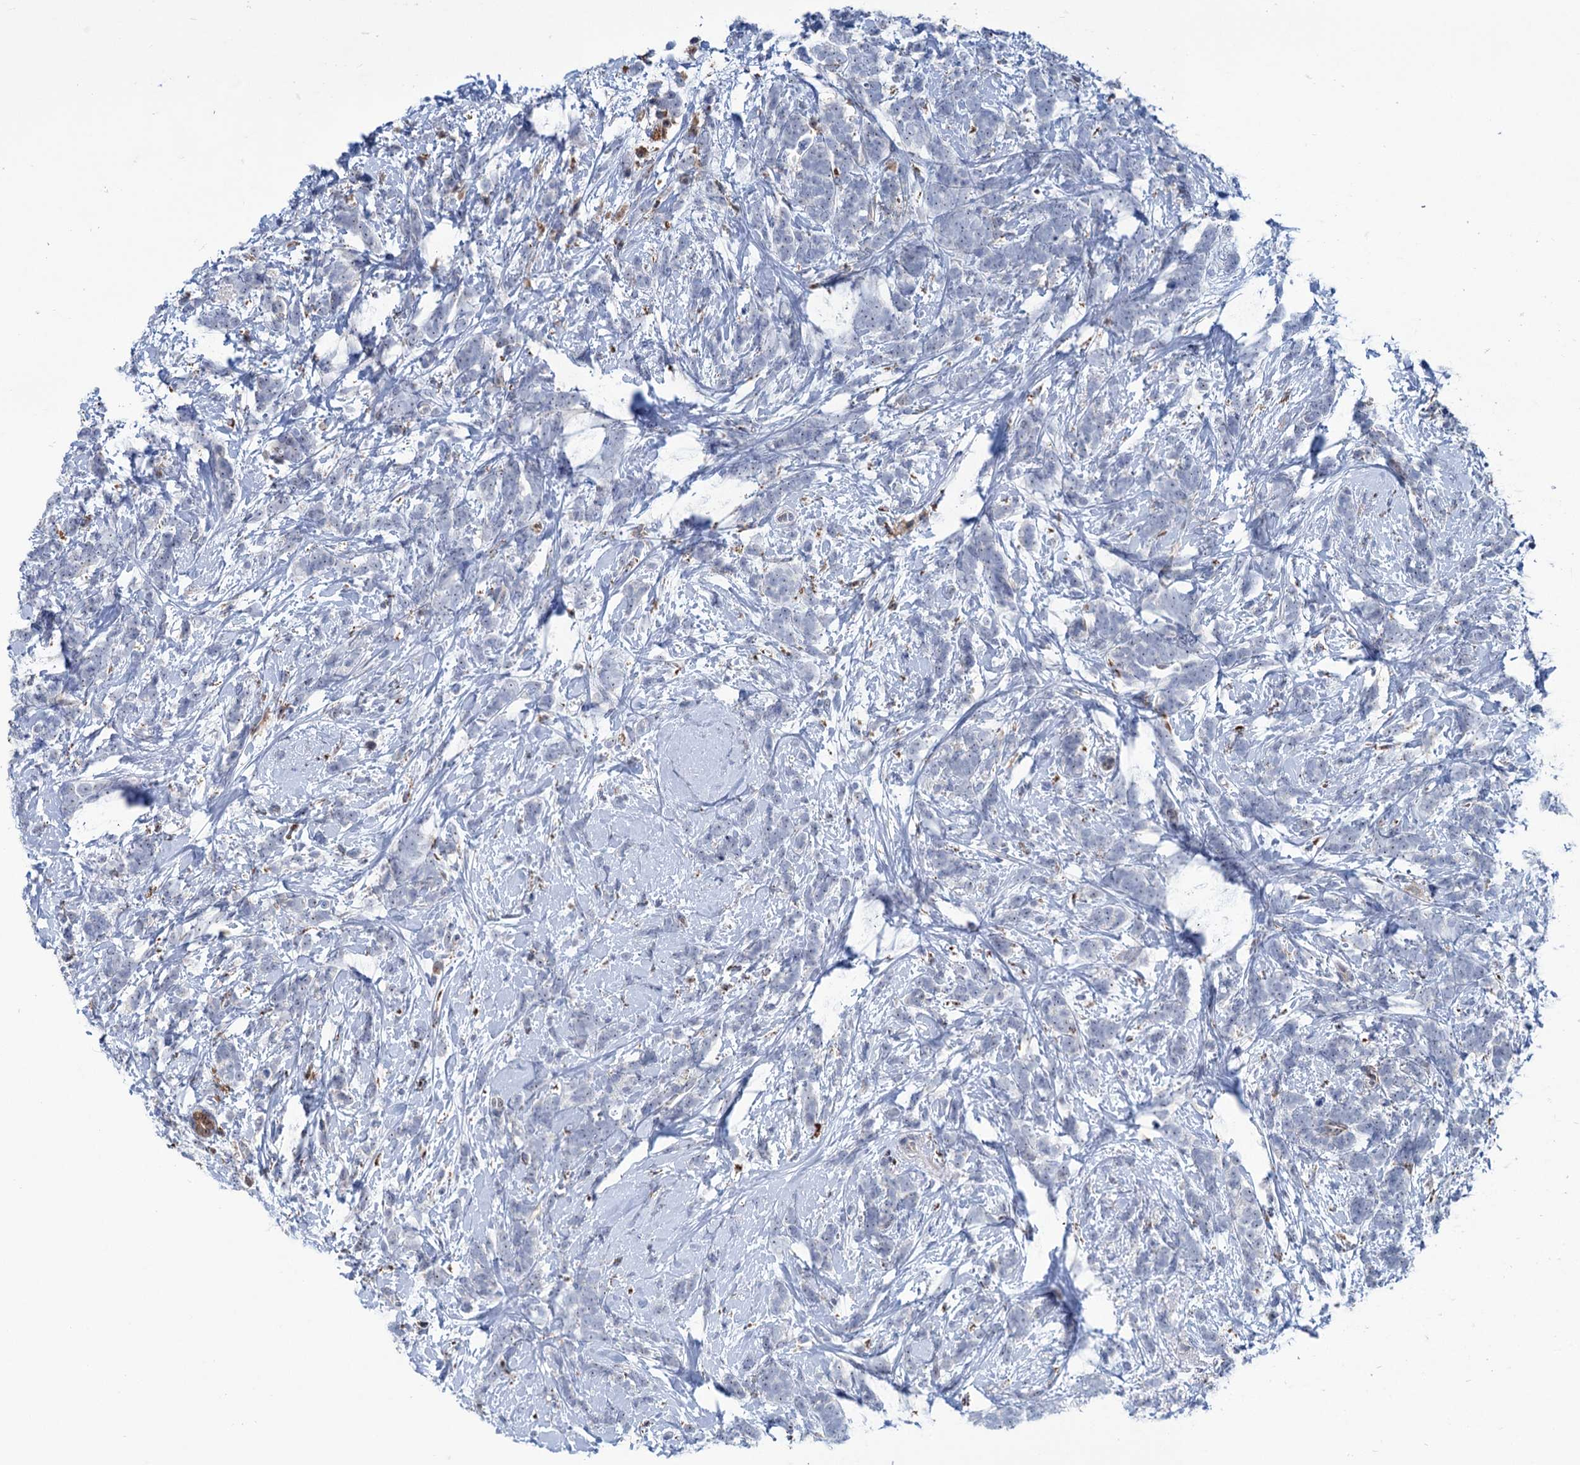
{"staining": {"intensity": "negative", "quantity": "none", "location": "none"}, "tissue": "breast cancer", "cell_type": "Tumor cells", "image_type": "cancer", "snomed": [{"axis": "morphology", "description": "Lobular carcinoma"}, {"axis": "topography", "description": "Breast"}], "caption": "Protein analysis of breast cancer (lobular carcinoma) exhibits no significant expression in tumor cells.", "gene": "LPIN1", "patient": {"sex": "female", "age": 58}}